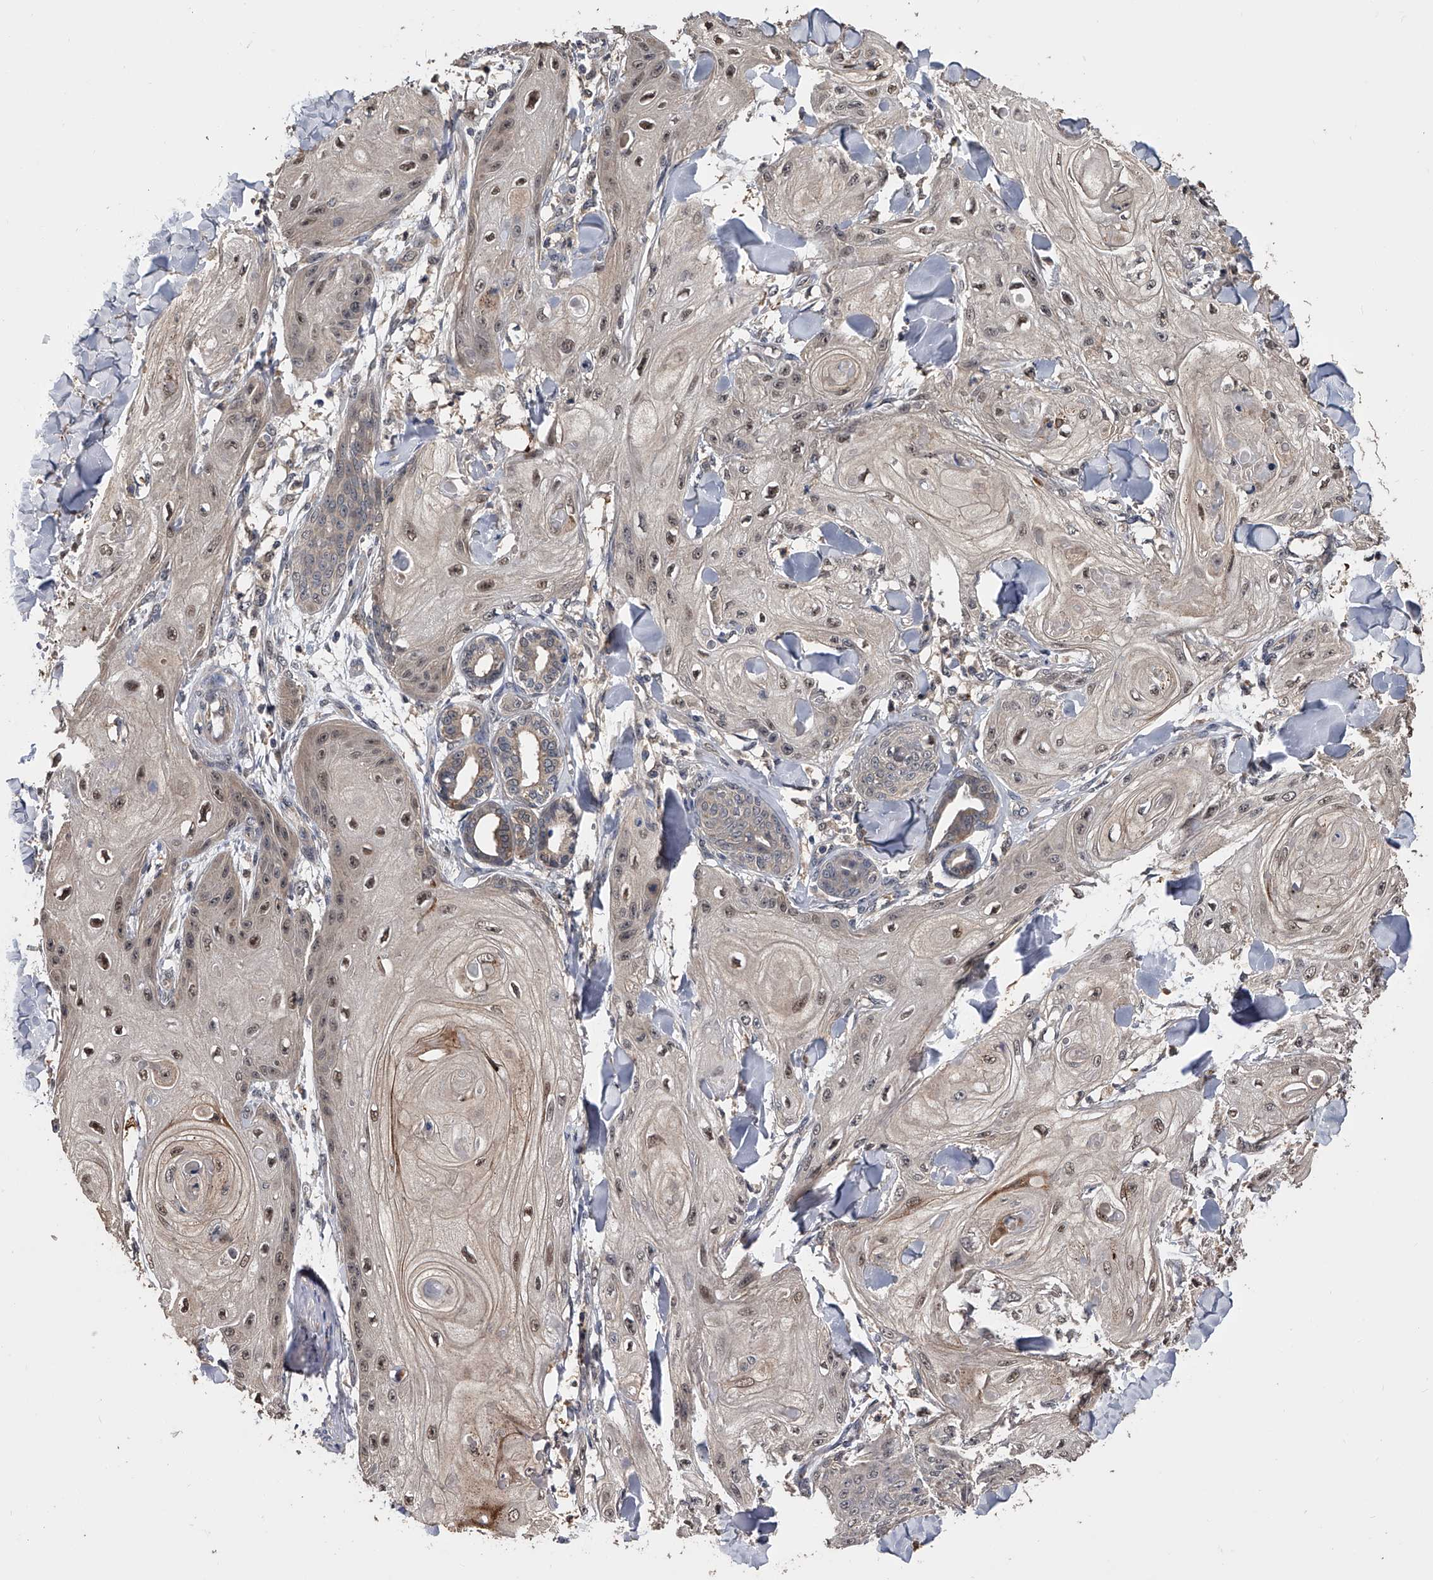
{"staining": {"intensity": "weak", "quantity": "25%-75%", "location": "nuclear"}, "tissue": "skin cancer", "cell_type": "Tumor cells", "image_type": "cancer", "snomed": [{"axis": "morphology", "description": "Squamous cell carcinoma, NOS"}, {"axis": "topography", "description": "Skin"}], "caption": "An image of skin cancer stained for a protein exhibits weak nuclear brown staining in tumor cells. (Brightfield microscopy of DAB IHC at high magnification).", "gene": "EFCAB7", "patient": {"sex": "male", "age": 74}}